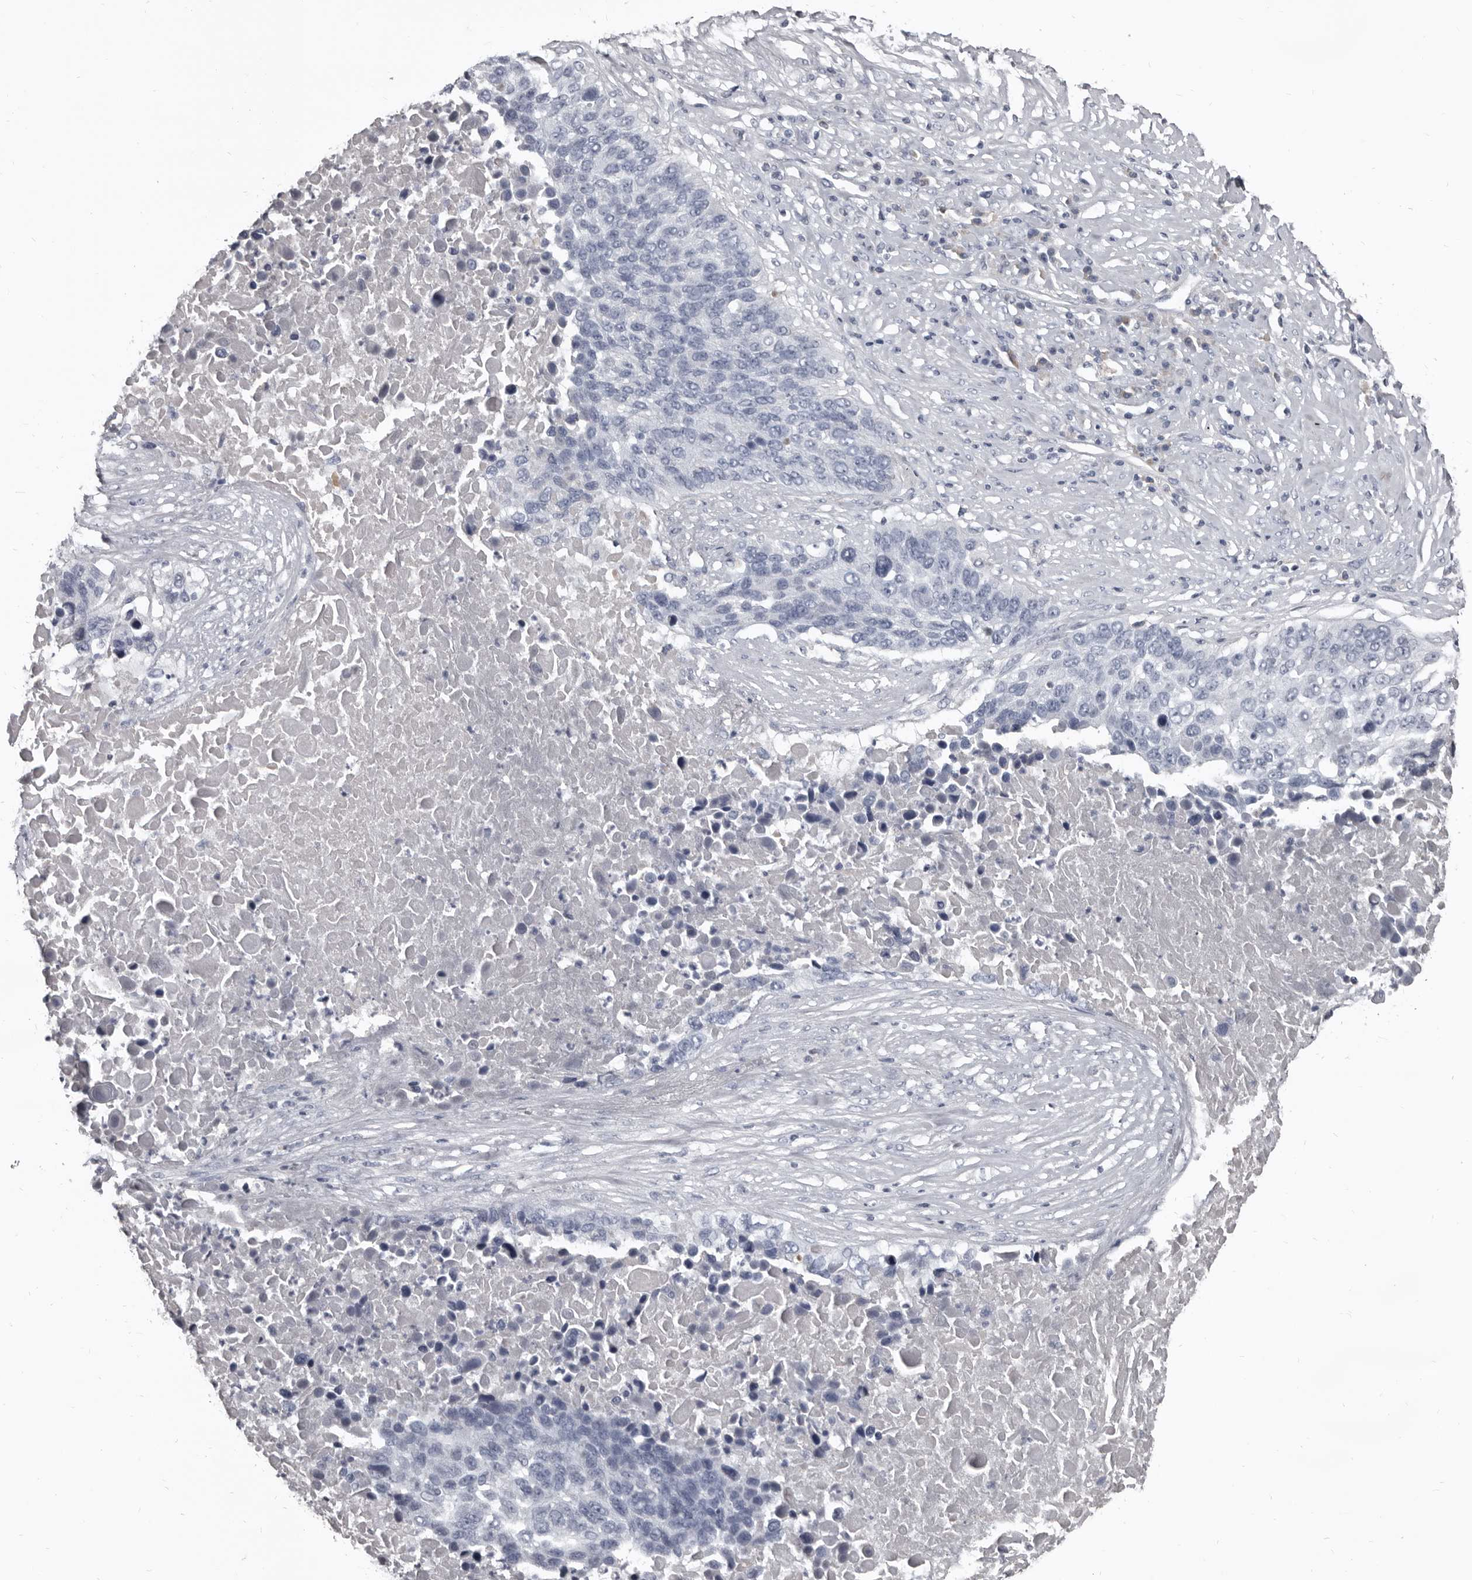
{"staining": {"intensity": "negative", "quantity": "none", "location": "none"}, "tissue": "lung cancer", "cell_type": "Tumor cells", "image_type": "cancer", "snomed": [{"axis": "morphology", "description": "Squamous cell carcinoma, NOS"}, {"axis": "topography", "description": "Lung"}], "caption": "The immunohistochemistry histopathology image has no significant positivity in tumor cells of lung cancer (squamous cell carcinoma) tissue.", "gene": "GREB1", "patient": {"sex": "male", "age": 66}}